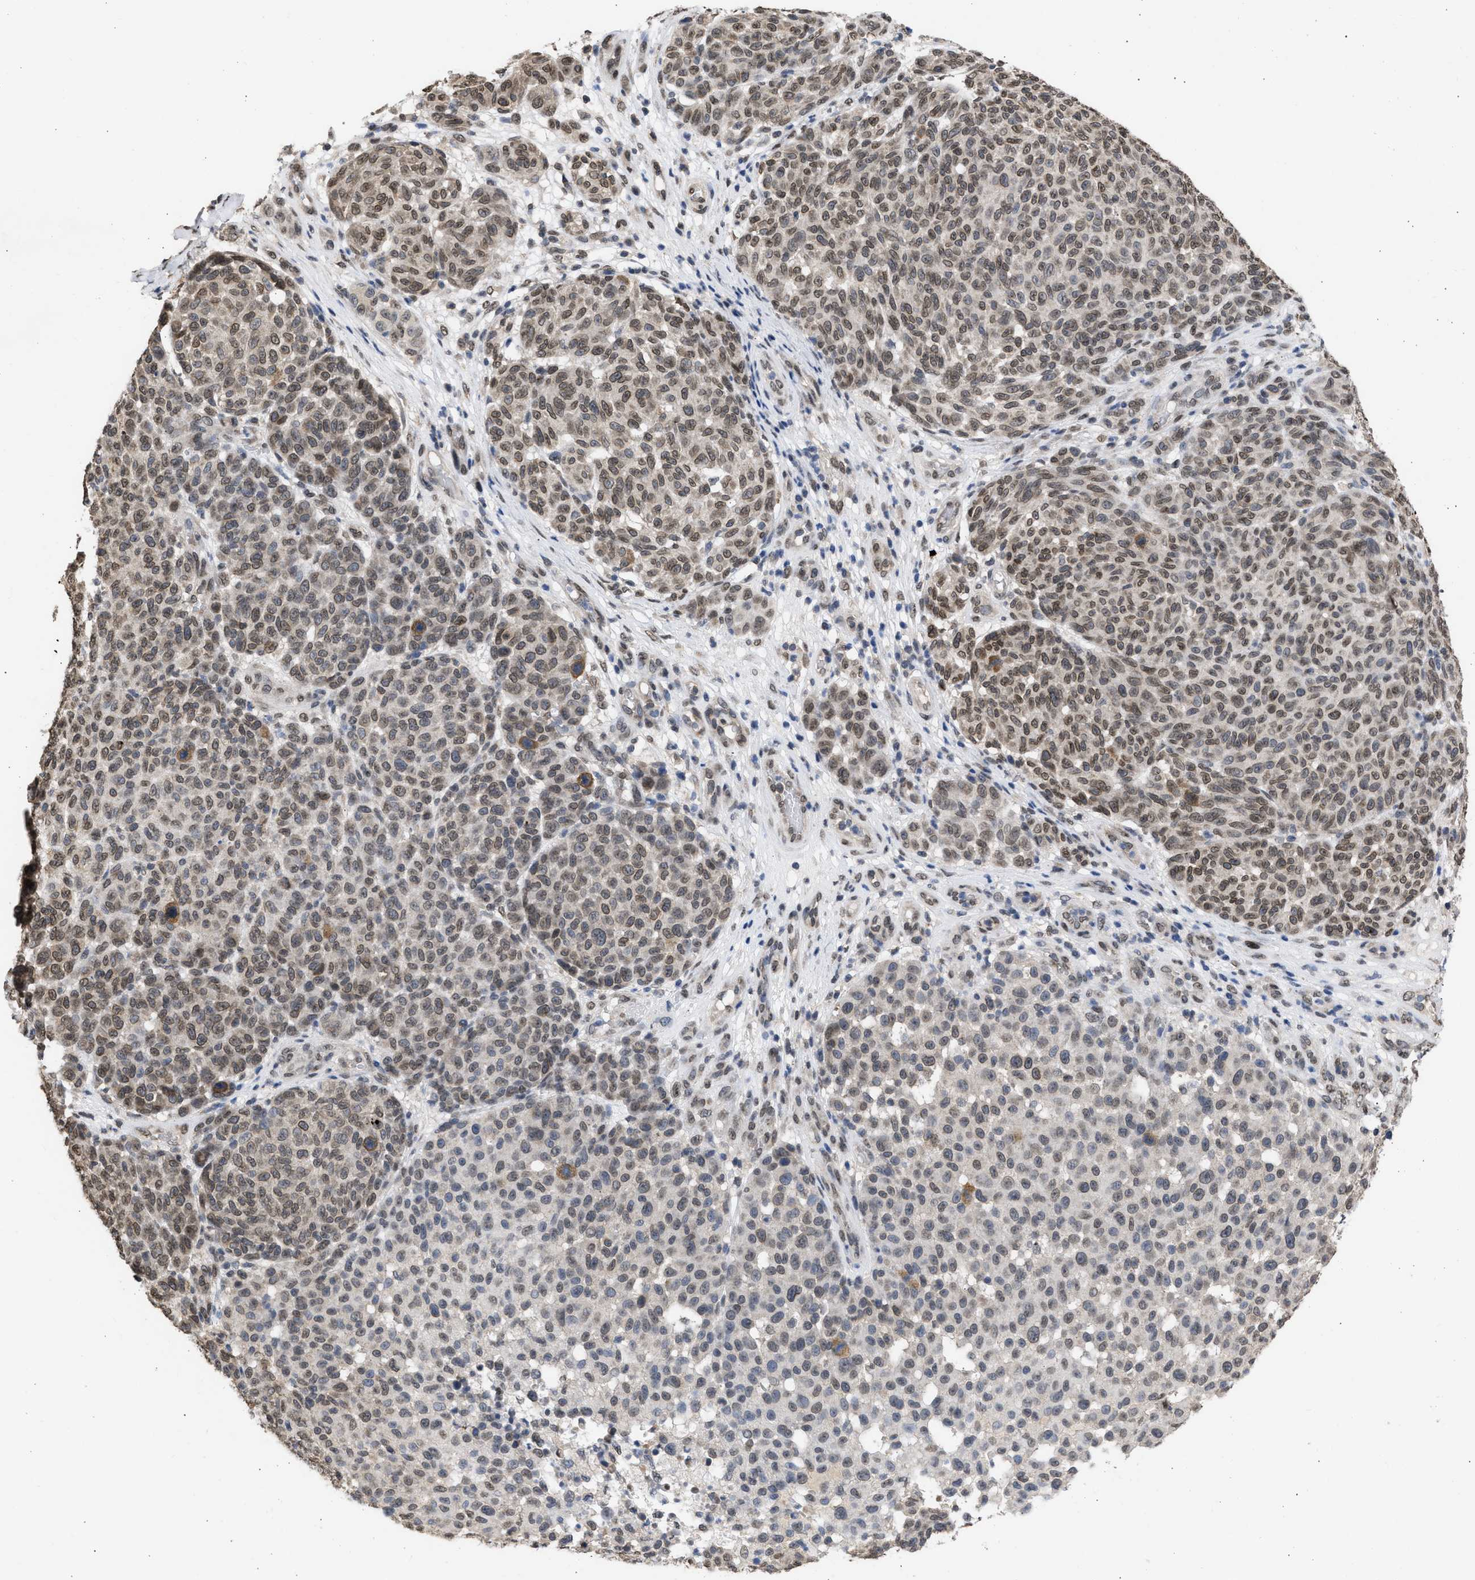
{"staining": {"intensity": "weak", "quantity": "<25%", "location": "cytoplasmic/membranous,nuclear"}, "tissue": "melanoma", "cell_type": "Tumor cells", "image_type": "cancer", "snomed": [{"axis": "morphology", "description": "Malignant melanoma, NOS"}, {"axis": "topography", "description": "Skin"}], "caption": "IHC image of melanoma stained for a protein (brown), which shows no positivity in tumor cells.", "gene": "NUP35", "patient": {"sex": "male", "age": 59}}